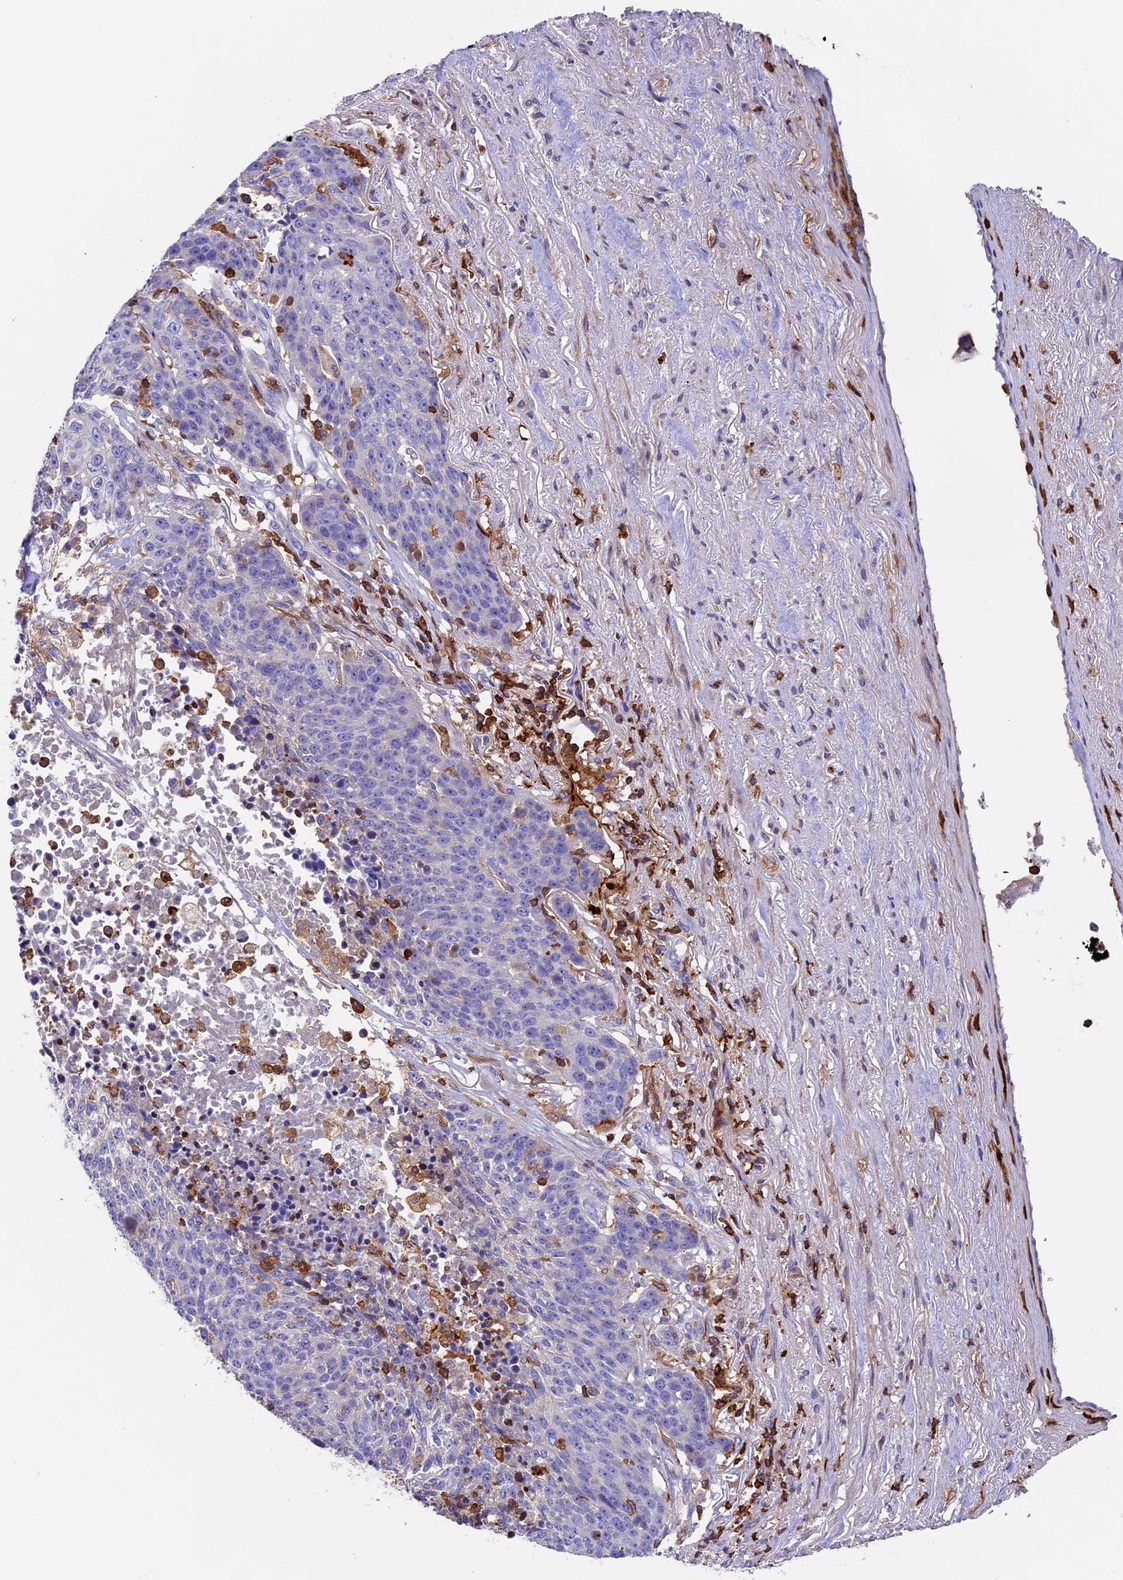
{"staining": {"intensity": "negative", "quantity": "none", "location": "none"}, "tissue": "lung cancer", "cell_type": "Tumor cells", "image_type": "cancer", "snomed": [{"axis": "morphology", "description": "Normal tissue, NOS"}, {"axis": "morphology", "description": "Squamous cell carcinoma, NOS"}, {"axis": "topography", "description": "Lymph node"}, {"axis": "topography", "description": "Lung"}], "caption": "IHC micrograph of neoplastic tissue: human lung squamous cell carcinoma stained with DAB exhibits no significant protein expression in tumor cells.", "gene": "ADAT1", "patient": {"sex": "male", "age": 66}}